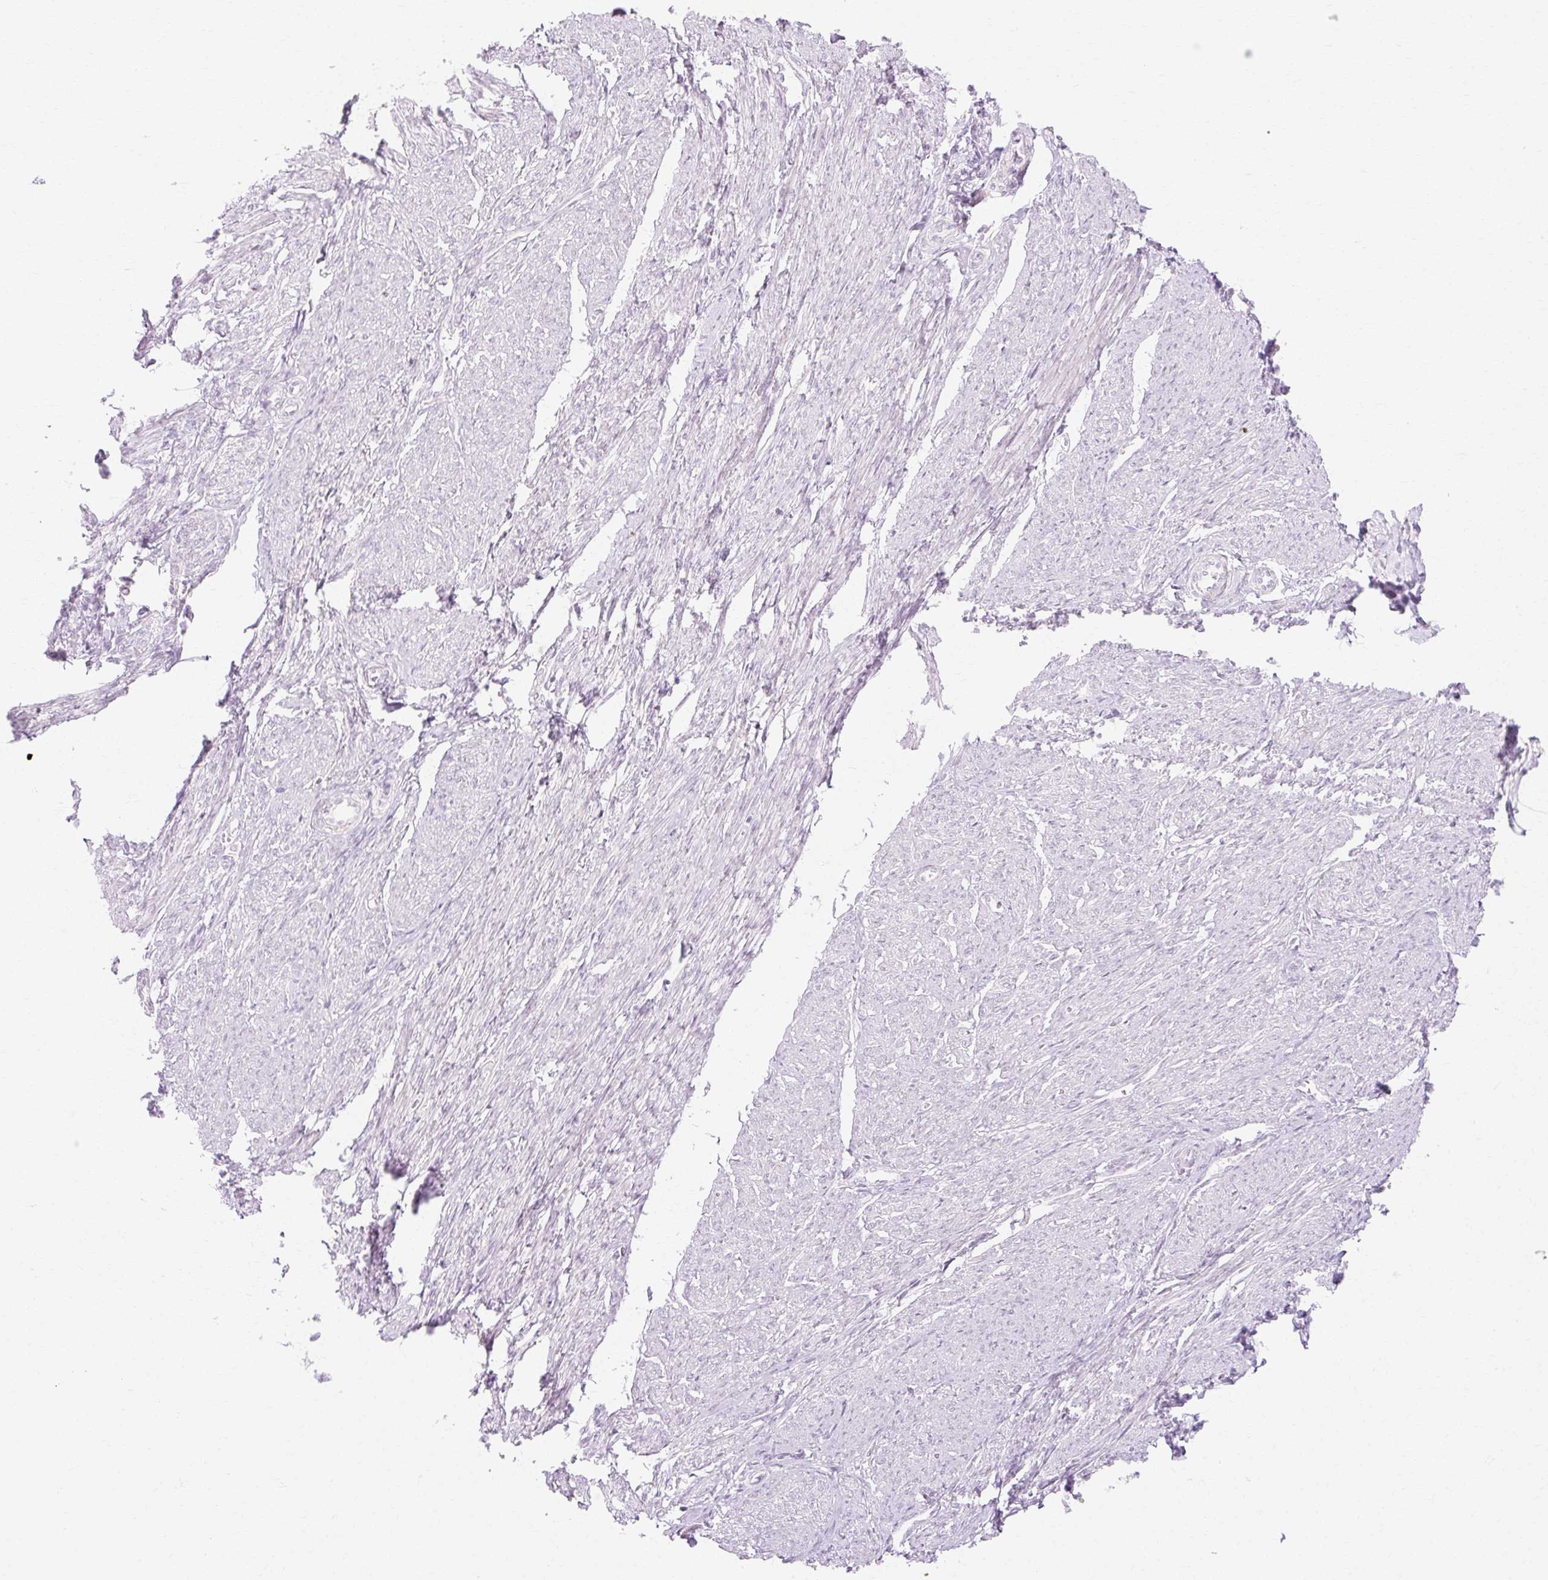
{"staining": {"intensity": "weak", "quantity": "<25%", "location": "cytoplasmic/membranous"}, "tissue": "smooth muscle", "cell_type": "Smooth muscle cells", "image_type": "normal", "snomed": [{"axis": "morphology", "description": "Normal tissue, NOS"}, {"axis": "topography", "description": "Smooth muscle"}], "caption": "A high-resolution photomicrograph shows immunohistochemistry staining of unremarkable smooth muscle, which displays no significant staining in smooth muscle cells. (DAB (3,3'-diaminobenzidine) IHC visualized using brightfield microscopy, high magnification).", "gene": "C3orf49", "patient": {"sex": "female", "age": 65}}